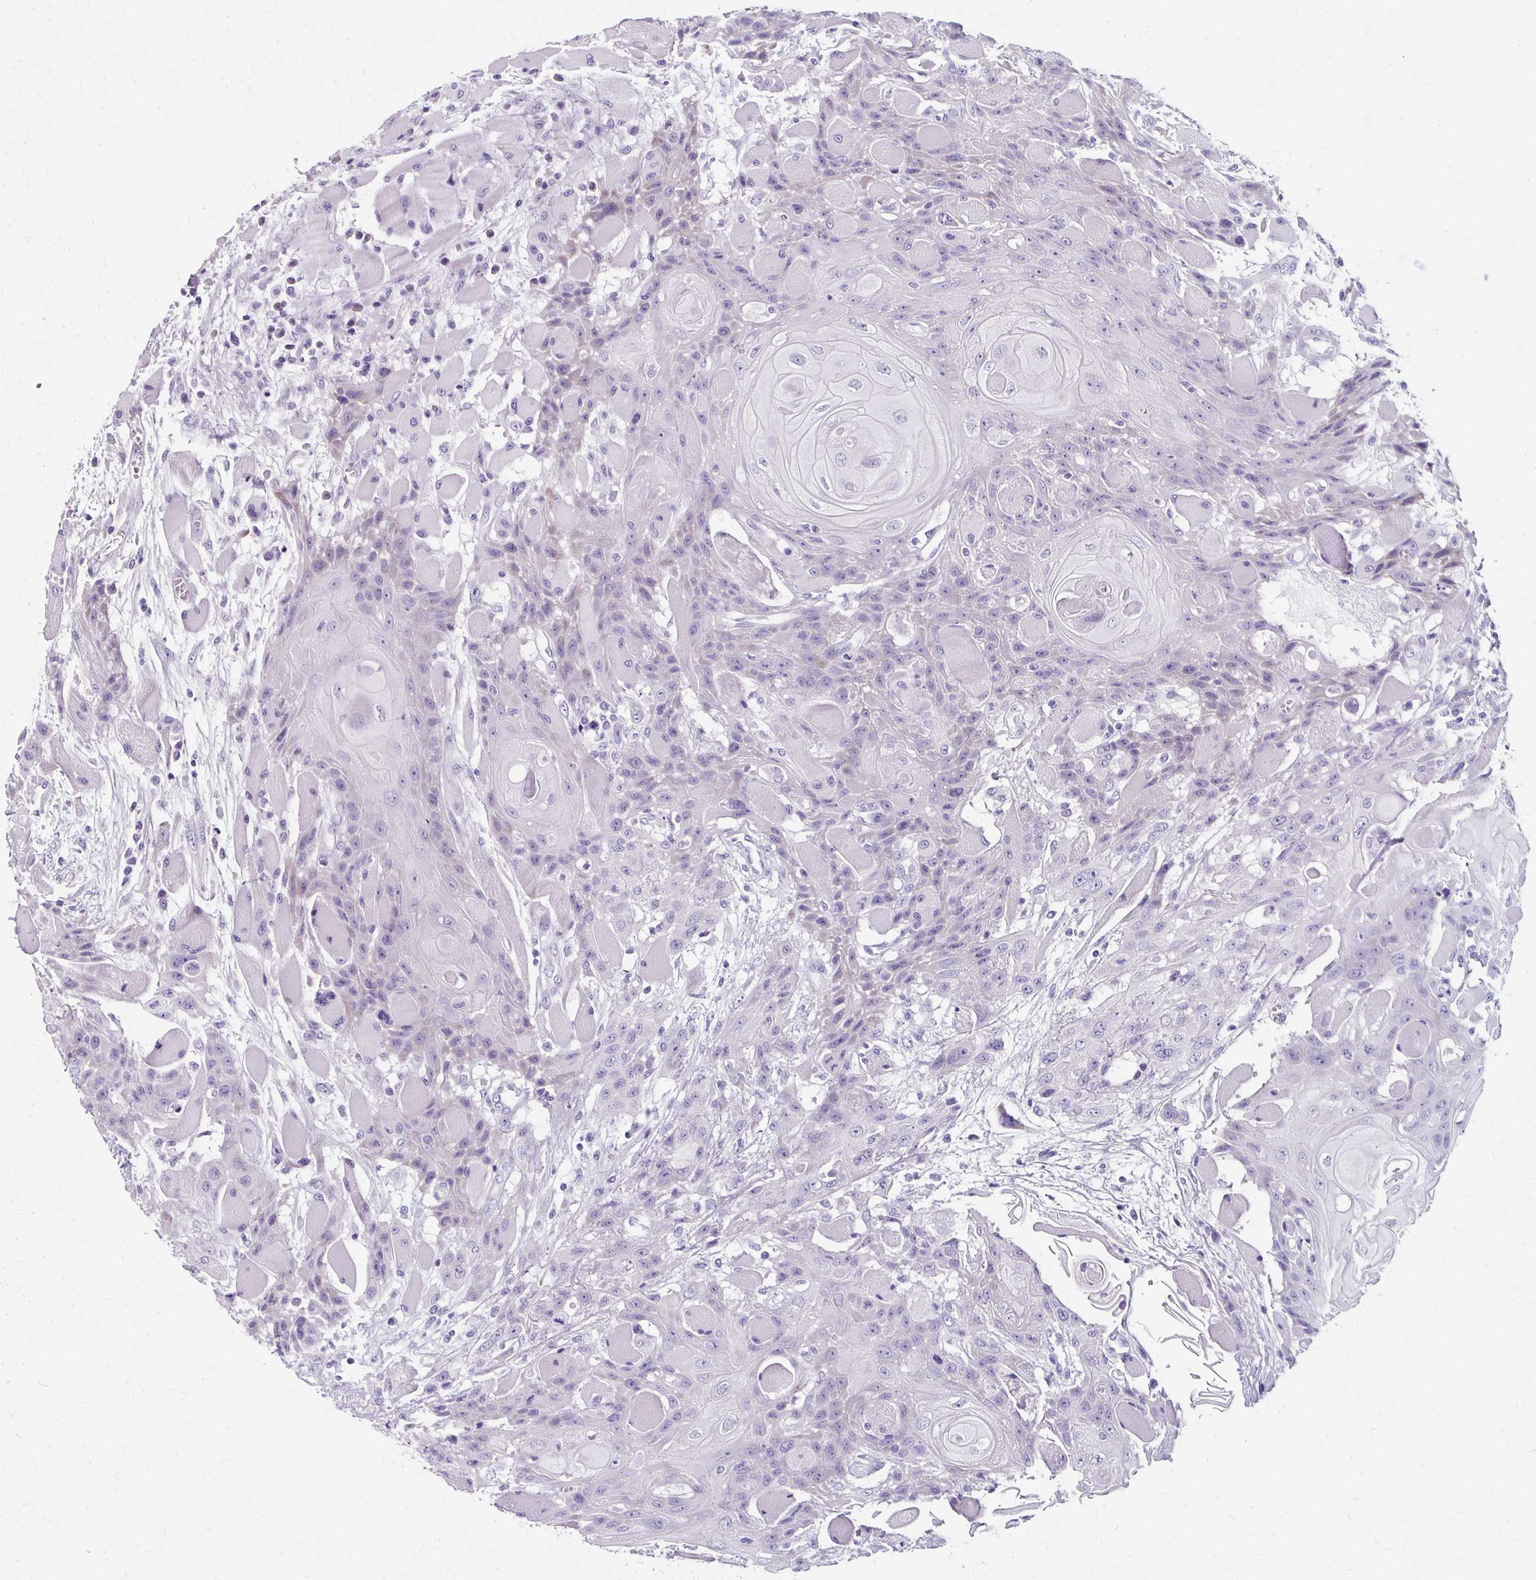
{"staining": {"intensity": "negative", "quantity": "none", "location": "none"}, "tissue": "head and neck cancer", "cell_type": "Tumor cells", "image_type": "cancer", "snomed": [{"axis": "morphology", "description": "Squamous cell carcinoma, NOS"}, {"axis": "topography", "description": "Head-Neck"}], "caption": "DAB immunohistochemical staining of squamous cell carcinoma (head and neck) shows no significant positivity in tumor cells.", "gene": "ZNF555", "patient": {"sex": "female", "age": 43}}